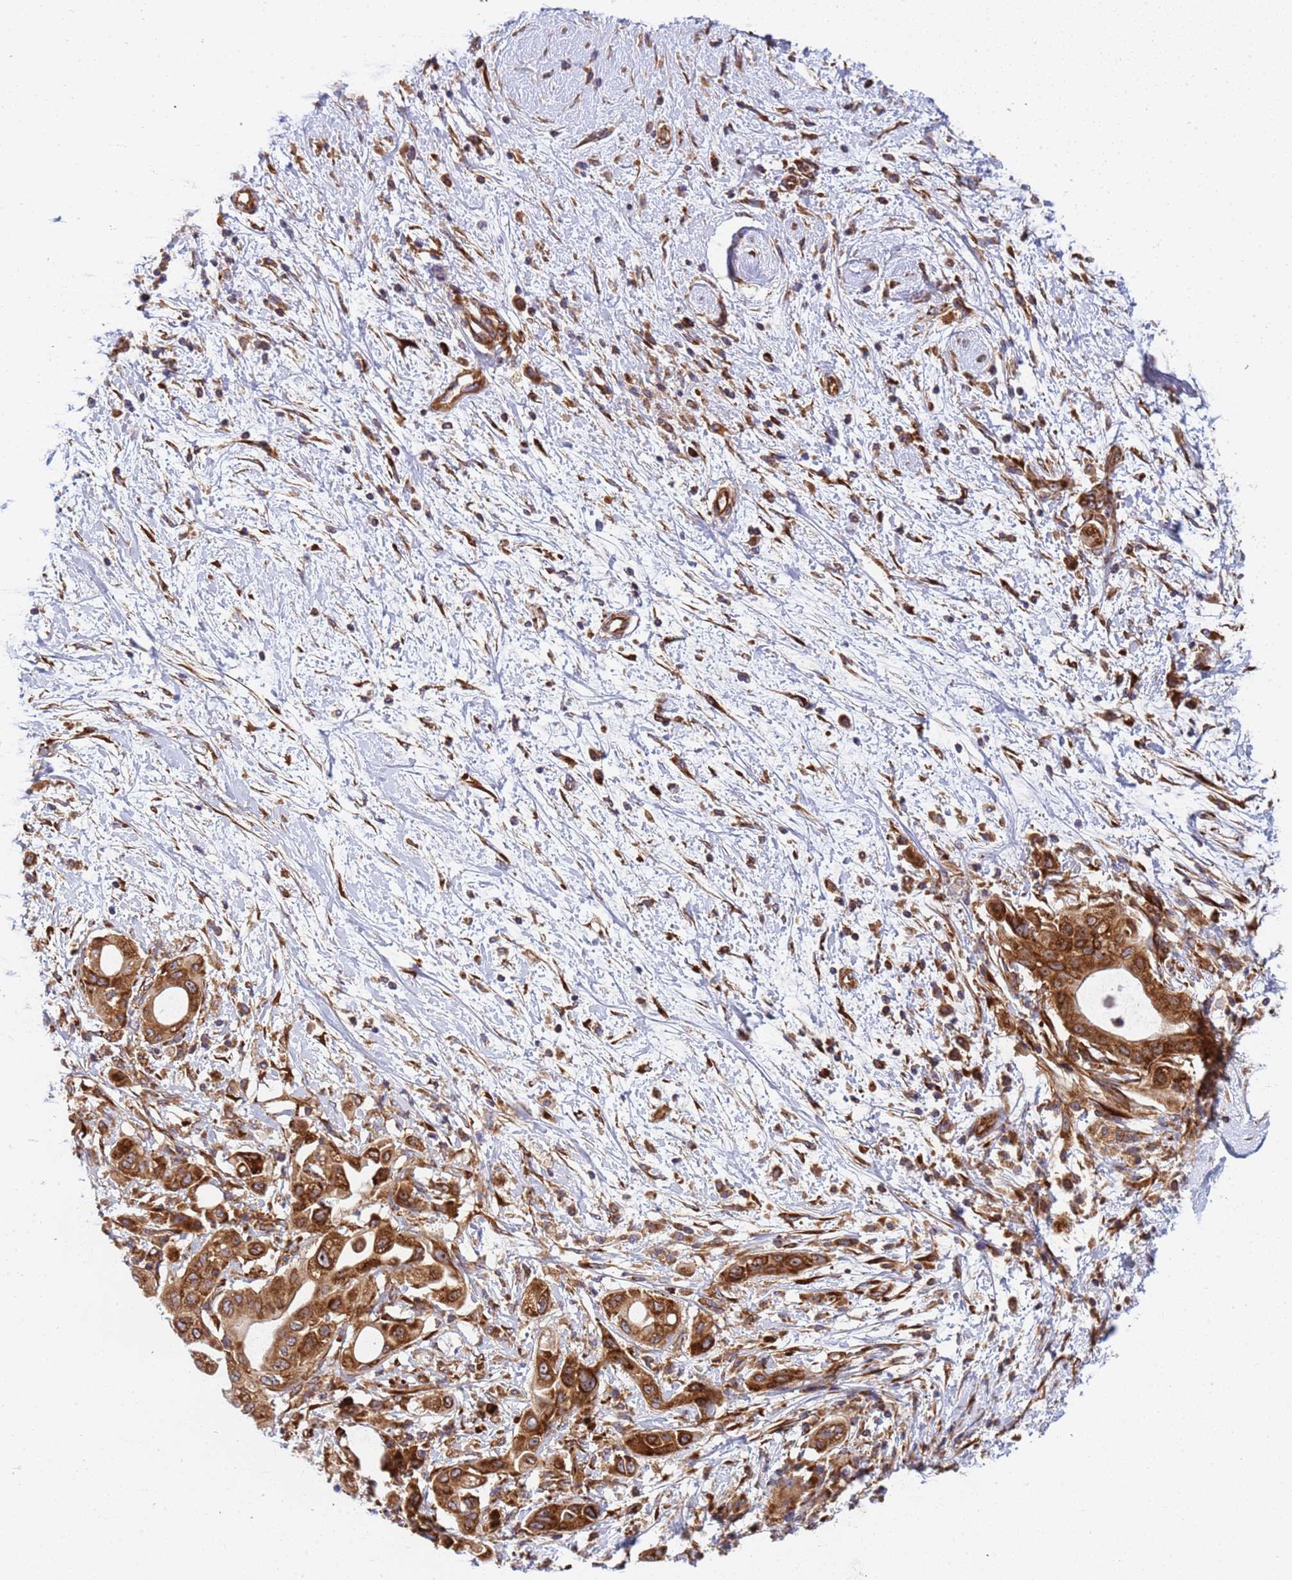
{"staining": {"intensity": "strong", "quantity": ">75%", "location": "cytoplasmic/membranous"}, "tissue": "pancreatic cancer", "cell_type": "Tumor cells", "image_type": "cancer", "snomed": [{"axis": "morphology", "description": "Adenocarcinoma, NOS"}, {"axis": "topography", "description": "Pancreas"}], "caption": "DAB immunohistochemical staining of human pancreatic cancer exhibits strong cytoplasmic/membranous protein positivity in approximately >75% of tumor cells.", "gene": "RPL36", "patient": {"sex": "male", "age": 68}}